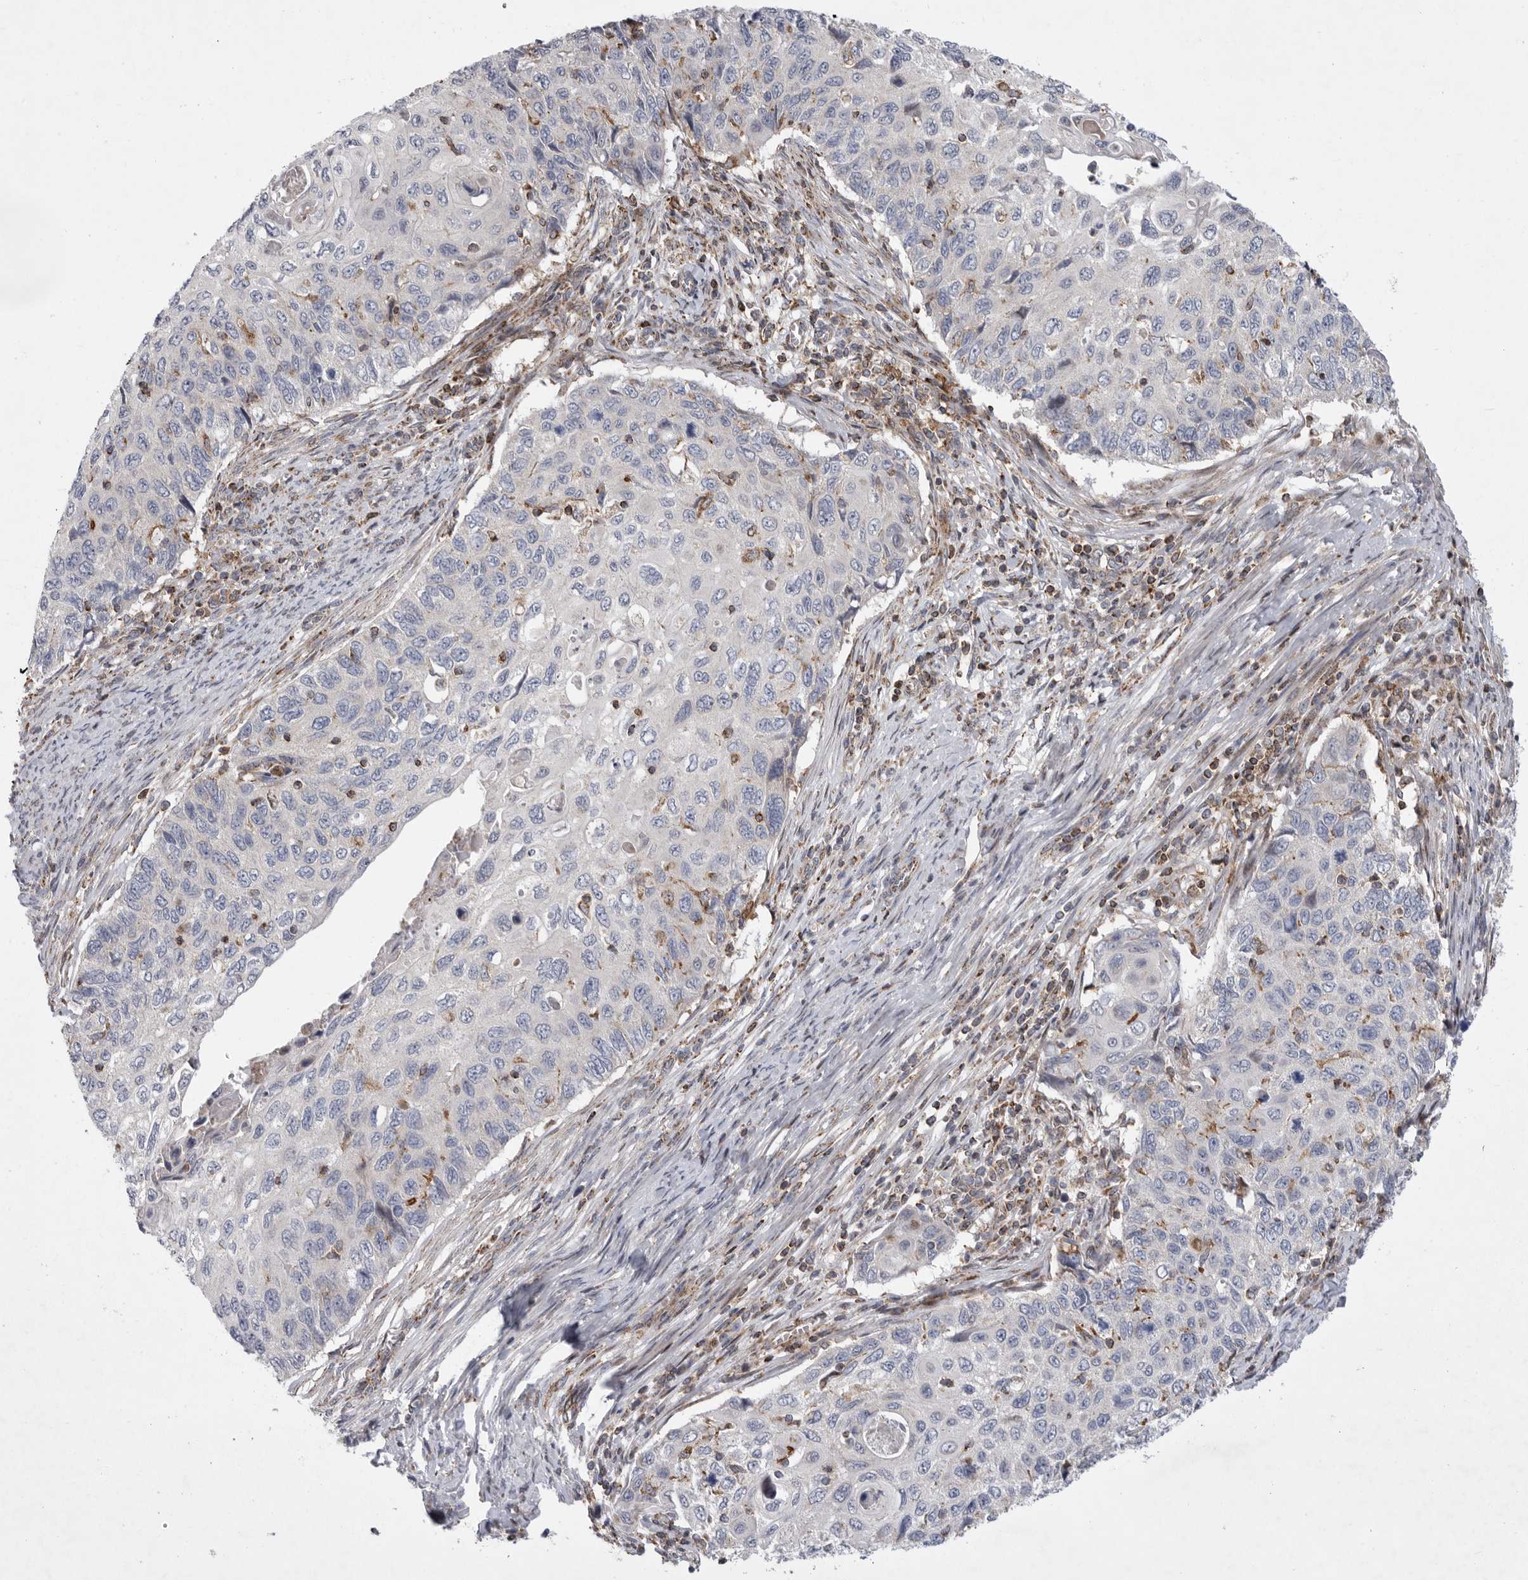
{"staining": {"intensity": "negative", "quantity": "none", "location": "none"}, "tissue": "cervical cancer", "cell_type": "Tumor cells", "image_type": "cancer", "snomed": [{"axis": "morphology", "description": "Squamous cell carcinoma, NOS"}, {"axis": "topography", "description": "Cervix"}], "caption": "Tumor cells are negative for brown protein staining in cervical cancer (squamous cell carcinoma).", "gene": "MPZL1", "patient": {"sex": "female", "age": 70}}